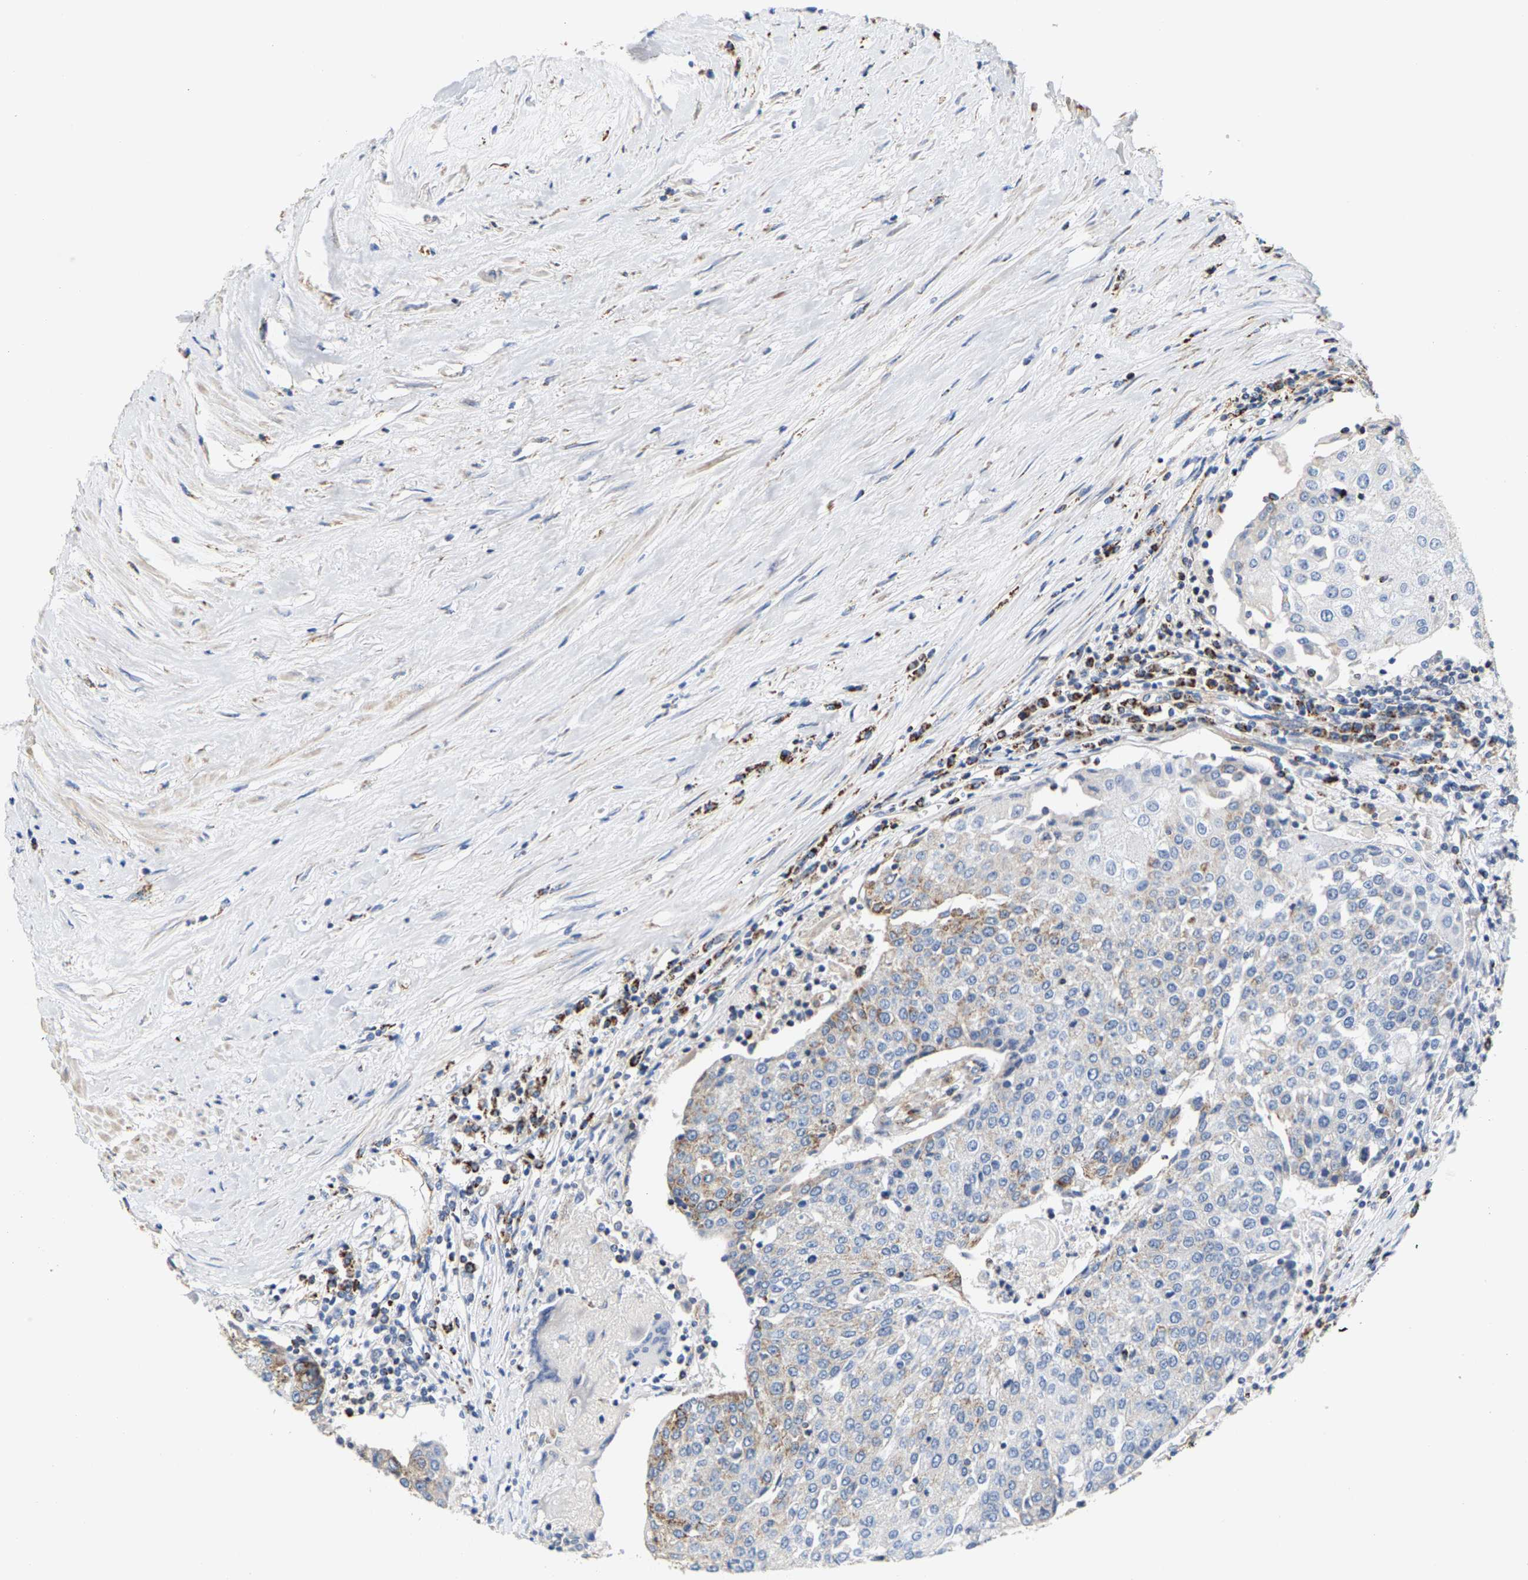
{"staining": {"intensity": "moderate", "quantity": "25%-75%", "location": "cytoplasmic/membranous"}, "tissue": "urothelial cancer", "cell_type": "Tumor cells", "image_type": "cancer", "snomed": [{"axis": "morphology", "description": "Urothelial carcinoma, High grade"}, {"axis": "topography", "description": "Urinary bladder"}], "caption": "Tumor cells display moderate cytoplasmic/membranous expression in about 25%-75% of cells in high-grade urothelial carcinoma.", "gene": "SHMT2", "patient": {"sex": "female", "age": 85}}